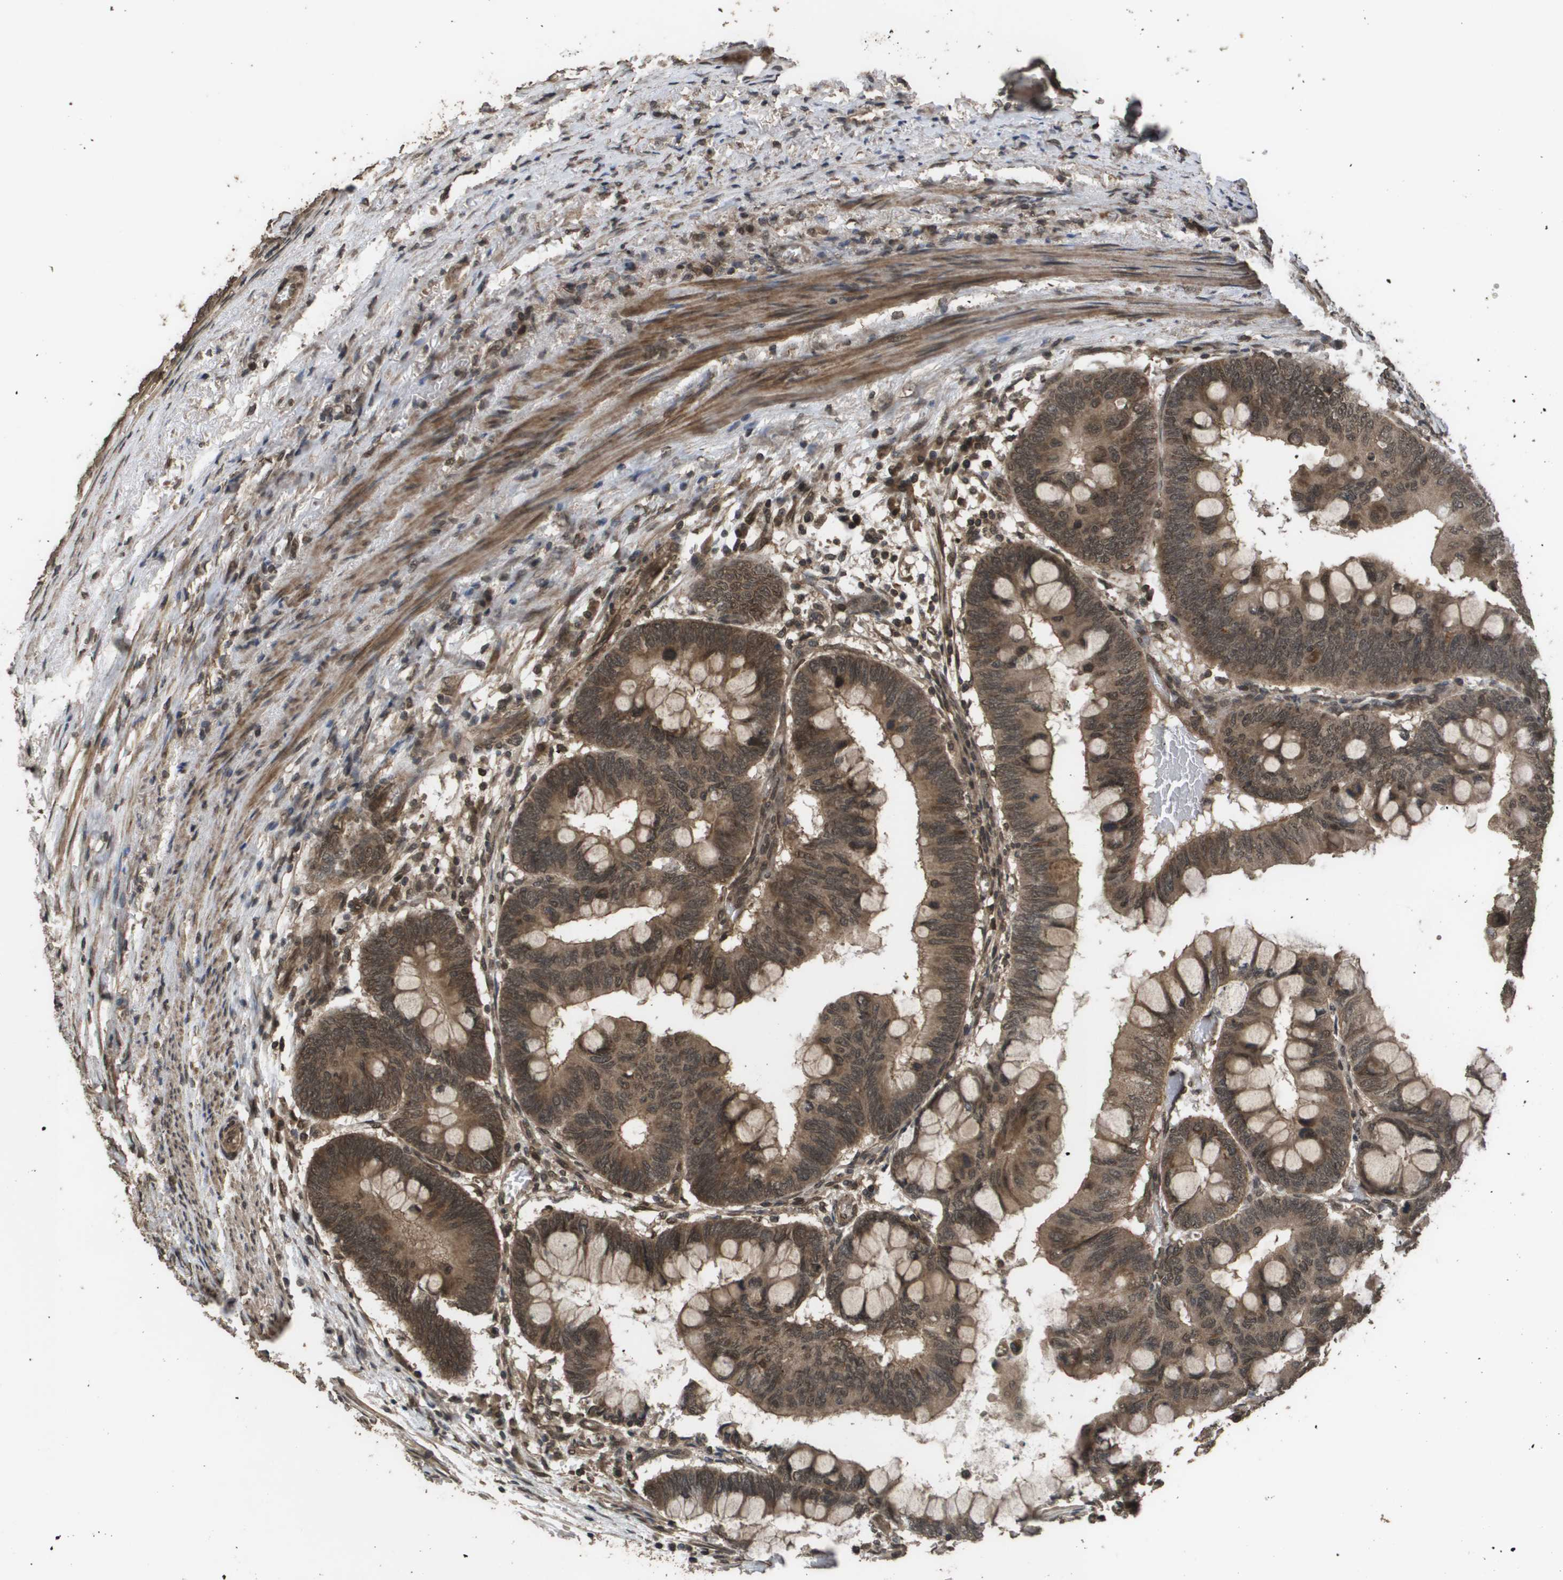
{"staining": {"intensity": "moderate", "quantity": ">75%", "location": "cytoplasmic/membranous,nuclear"}, "tissue": "colorectal cancer", "cell_type": "Tumor cells", "image_type": "cancer", "snomed": [{"axis": "morphology", "description": "Normal tissue, NOS"}, {"axis": "morphology", "description": "Adenocarcinoma, NOS"}, {"axis": "topography", "description": "Rectum"}, {"axis": "topography", "description": "Peripheral nerve tissue"}], "caption": "Immunohistochemical staining of colorectal cancer shows moderate cytoplasmic/membranous and nuclear protein staining in approximately >75% of tumor cells.", "gene": "AXIN2", "patient": {"sex": "male", "age": 92}}